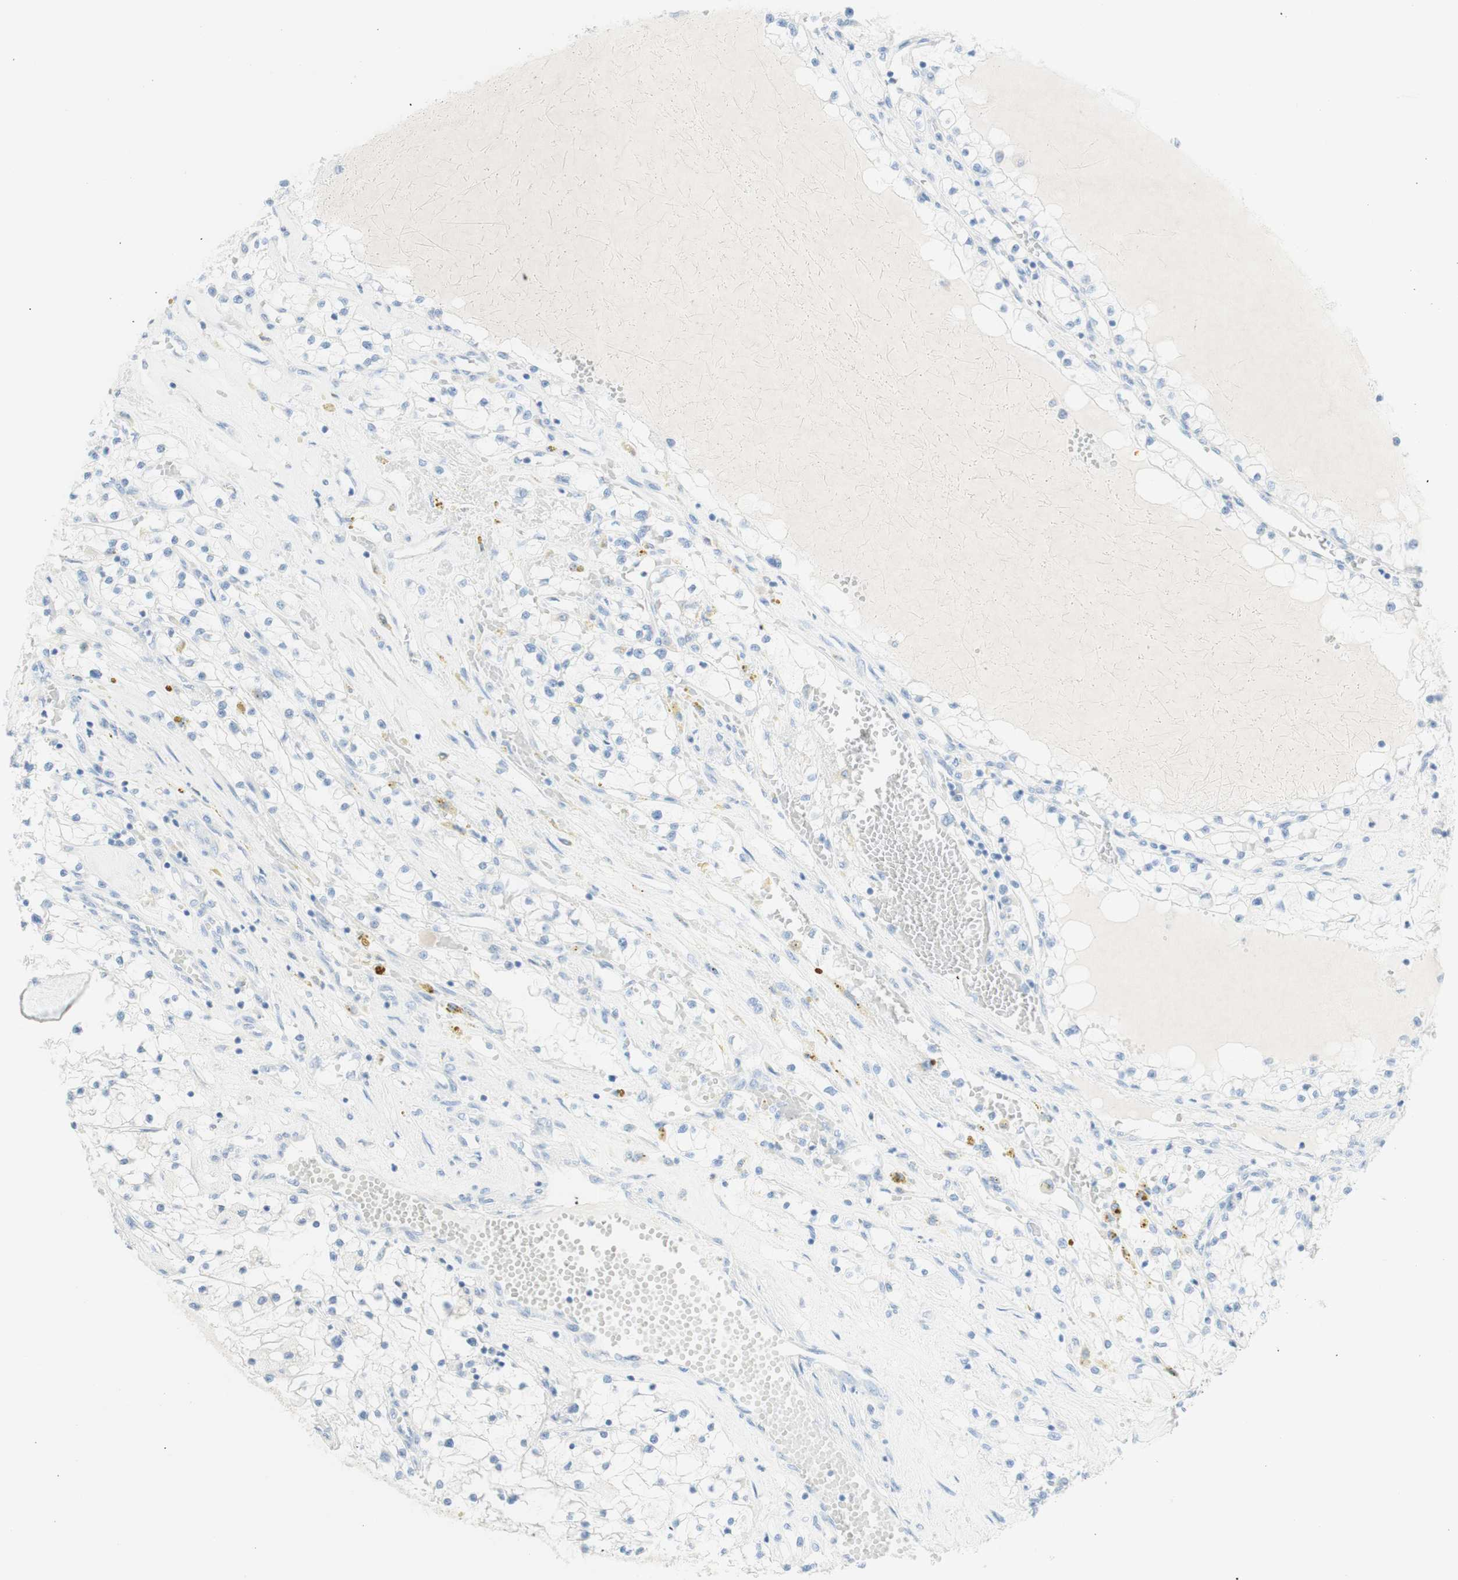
{"staining": {"intensity": "negative", "quantity": "none", "location": "none"}, "tissue": "renal cancer", "cell_type": "Tumor cells", "image_type": "cancer", "snomed": [{"axis": "morphology", "description": "Adenocarcinoma, NOS"}, {"axis": "topography", "description": "Kidney"}], "caption": "Immunohistochemistry histopathology image of adenocarcinoma (renal) stained for a protein (brown), which demonstrates no expression in tumor cells.", "gene": "TPO", "patient": {"sex": "male", "age": 68}}